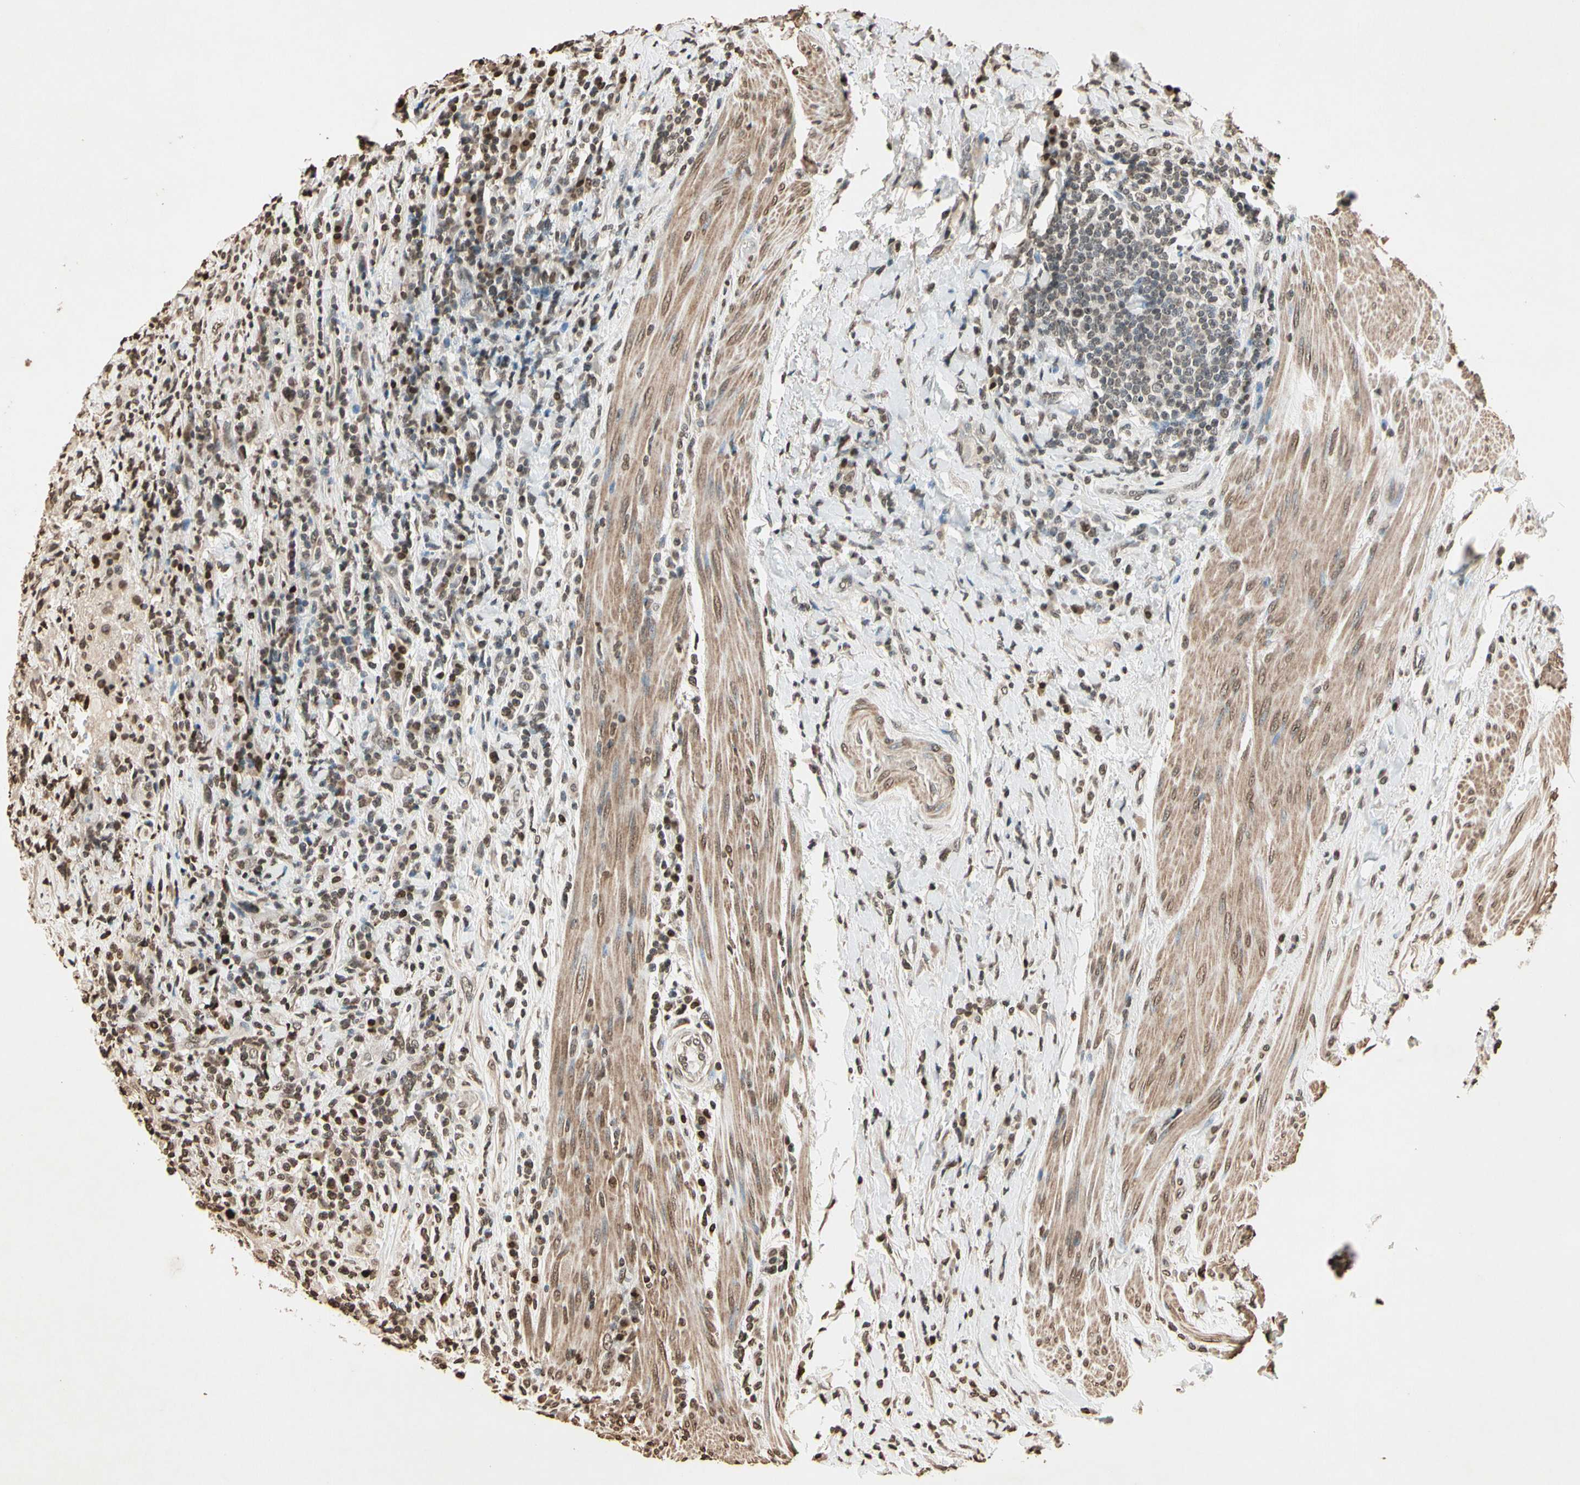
{"staining": {"intensity": "weak", "quantity": "25%-75%", "location": "nuclear"}, "tissue": "urothelial cancer", "cell_type": "Tumor cells", "image_type": "cancer", "snomed": [{"axis": "morphology", "description": "Urothelial carcinoma, High grade"}, {"axis": "topography", "description": "Urinary bladder"}], "caption": "DAB (3,3'-diaminobenzidine) immunohistochemical staining of urothelial cancer reveals weak nuclear protein positivity in approximately 25%-75% of tumor cells.", "gene": "TOP1", "patient": {"sex": "male", "age": 61}}